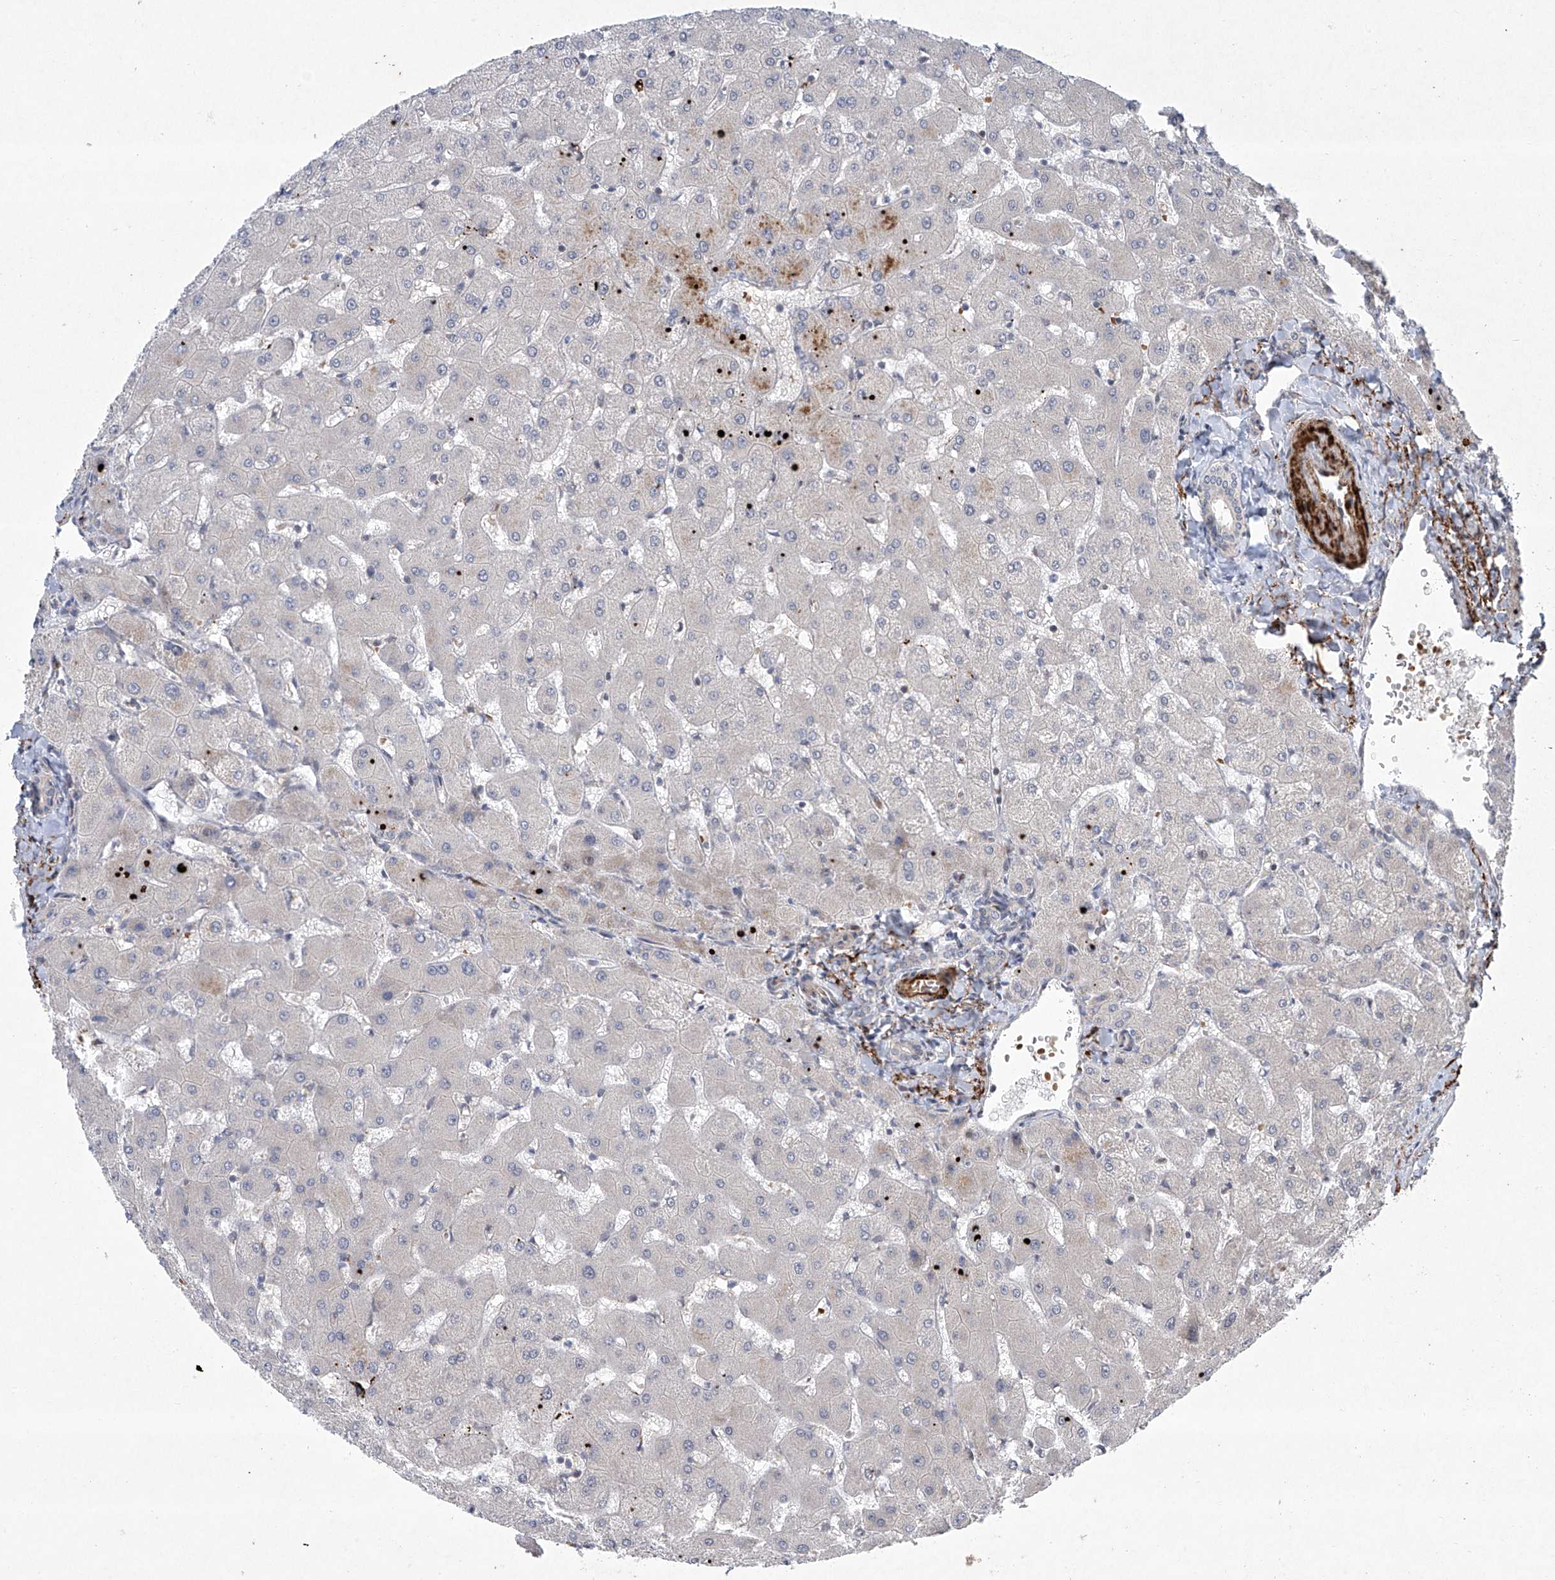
{"staining": {"intensity": "negative", "quantity": "none", "location": "none"}, "tissue": "liver", "cell_type": "Cholangiocytes", "image_type": "normal", "snomed": [{"axis": "morphology", "description": "Normal tissue, NOS"}, {"axis": "topography", "description": "Liver"}], "caption": "An immunohistochemistry micrograph of unremarkable liver is shown. There is no staining in cholangiocytes of liver.", "gene": "TJAP1", "patient": {"sex": "female", "age": 63}}